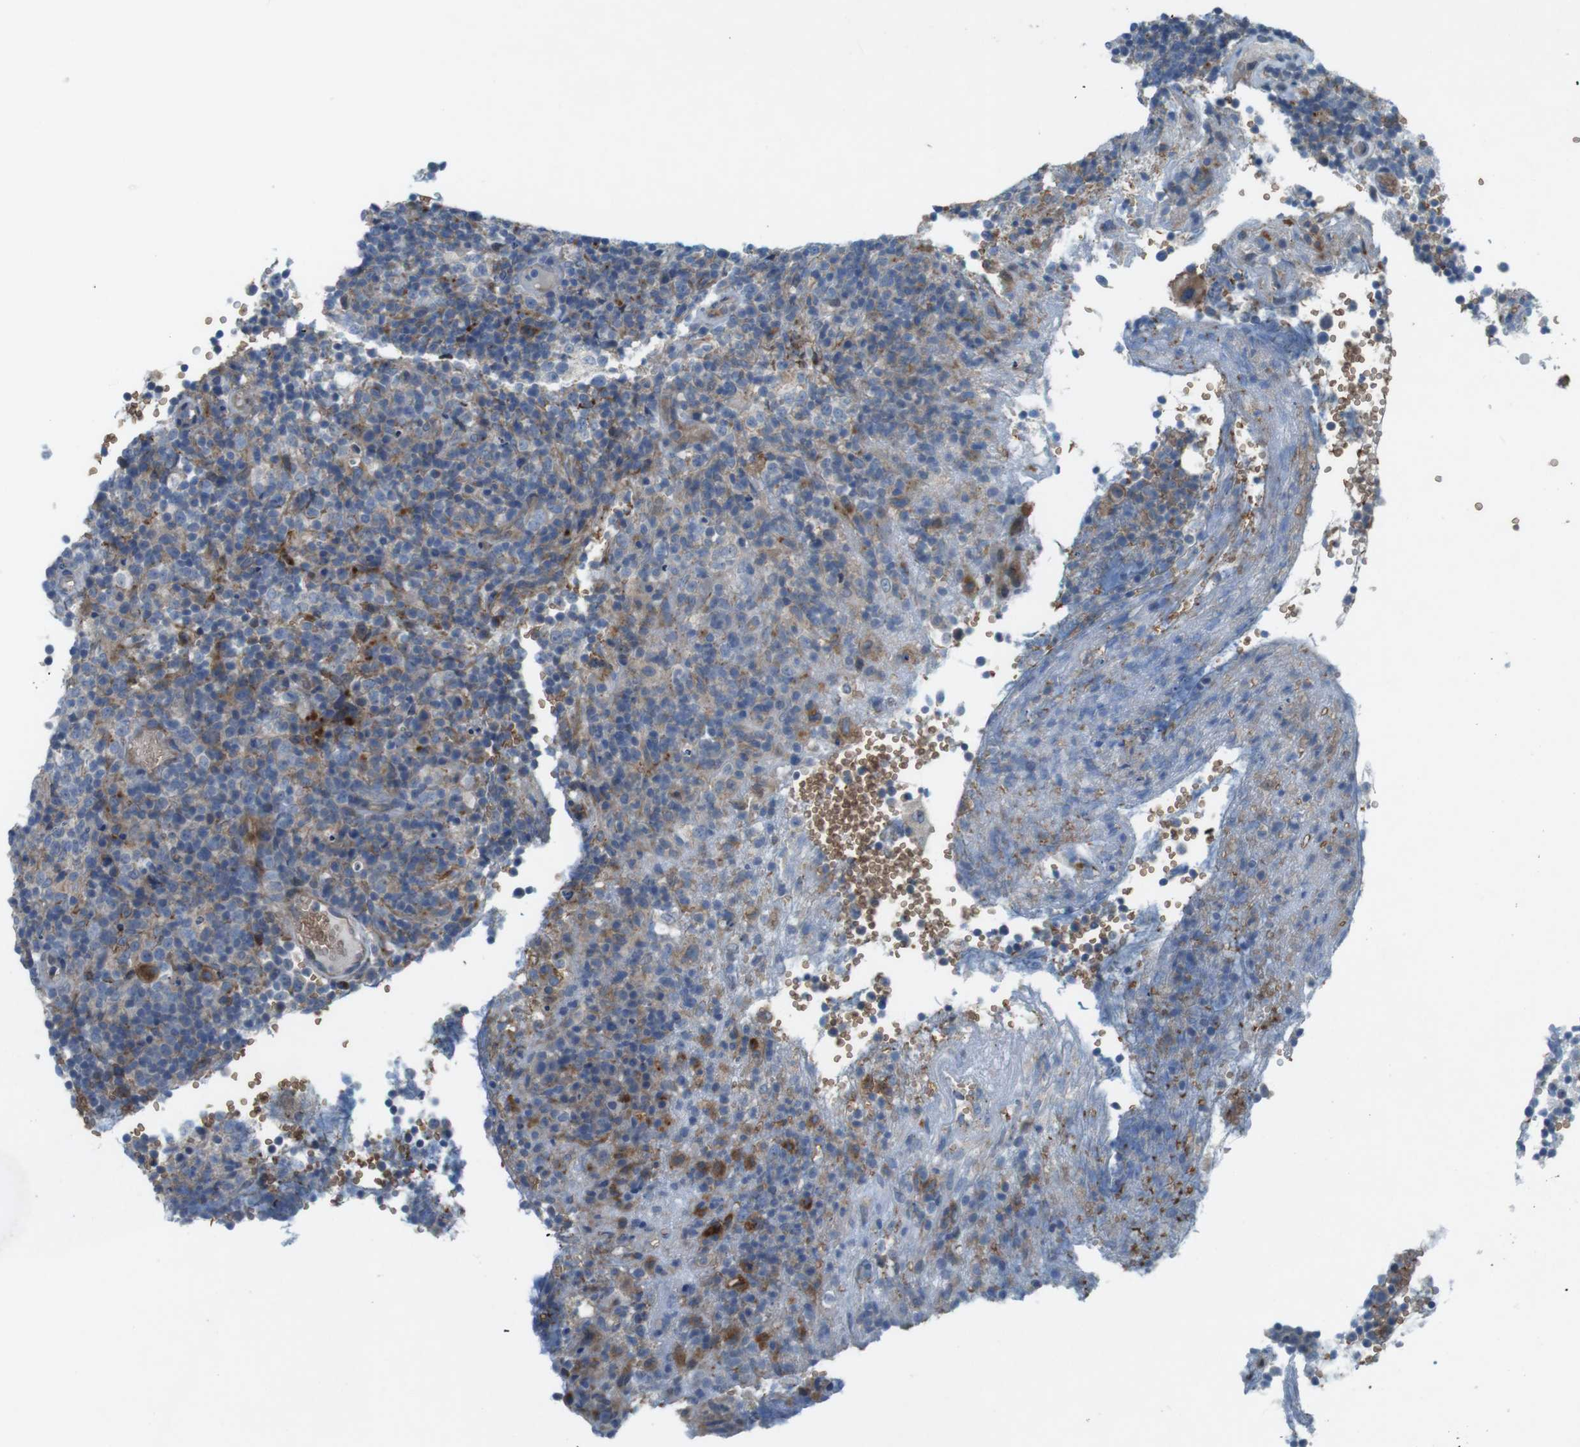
{"staining": {"intensity": "moderate", "quantity": "<25%", "location": "cytoplasmic/membranous"}, "tissue": "lymphoma", "cell_type": "Tumor cells", "image_type": "cancer", "snomed": [{"axis": "morphology", "description": "Malignant lymphoma, non-Hodgkin's type, High grade"}, {"axis": "topography", "description": "Lymph node"}], "caption": "Tumor cells reveal moderate cytoplasmic/membranous positivity in about <25% of cells in malignant lymphoma, non-Hodgkin's type (high-grade). The staining is performed using DAB (3,3'-diaminobenzidine) brown chromogen to label protein expression. The nuclei are counter-stained blue using hematoxylin.", "gene": "TYW1", "patient": {"sex": "female", "age": 76}}